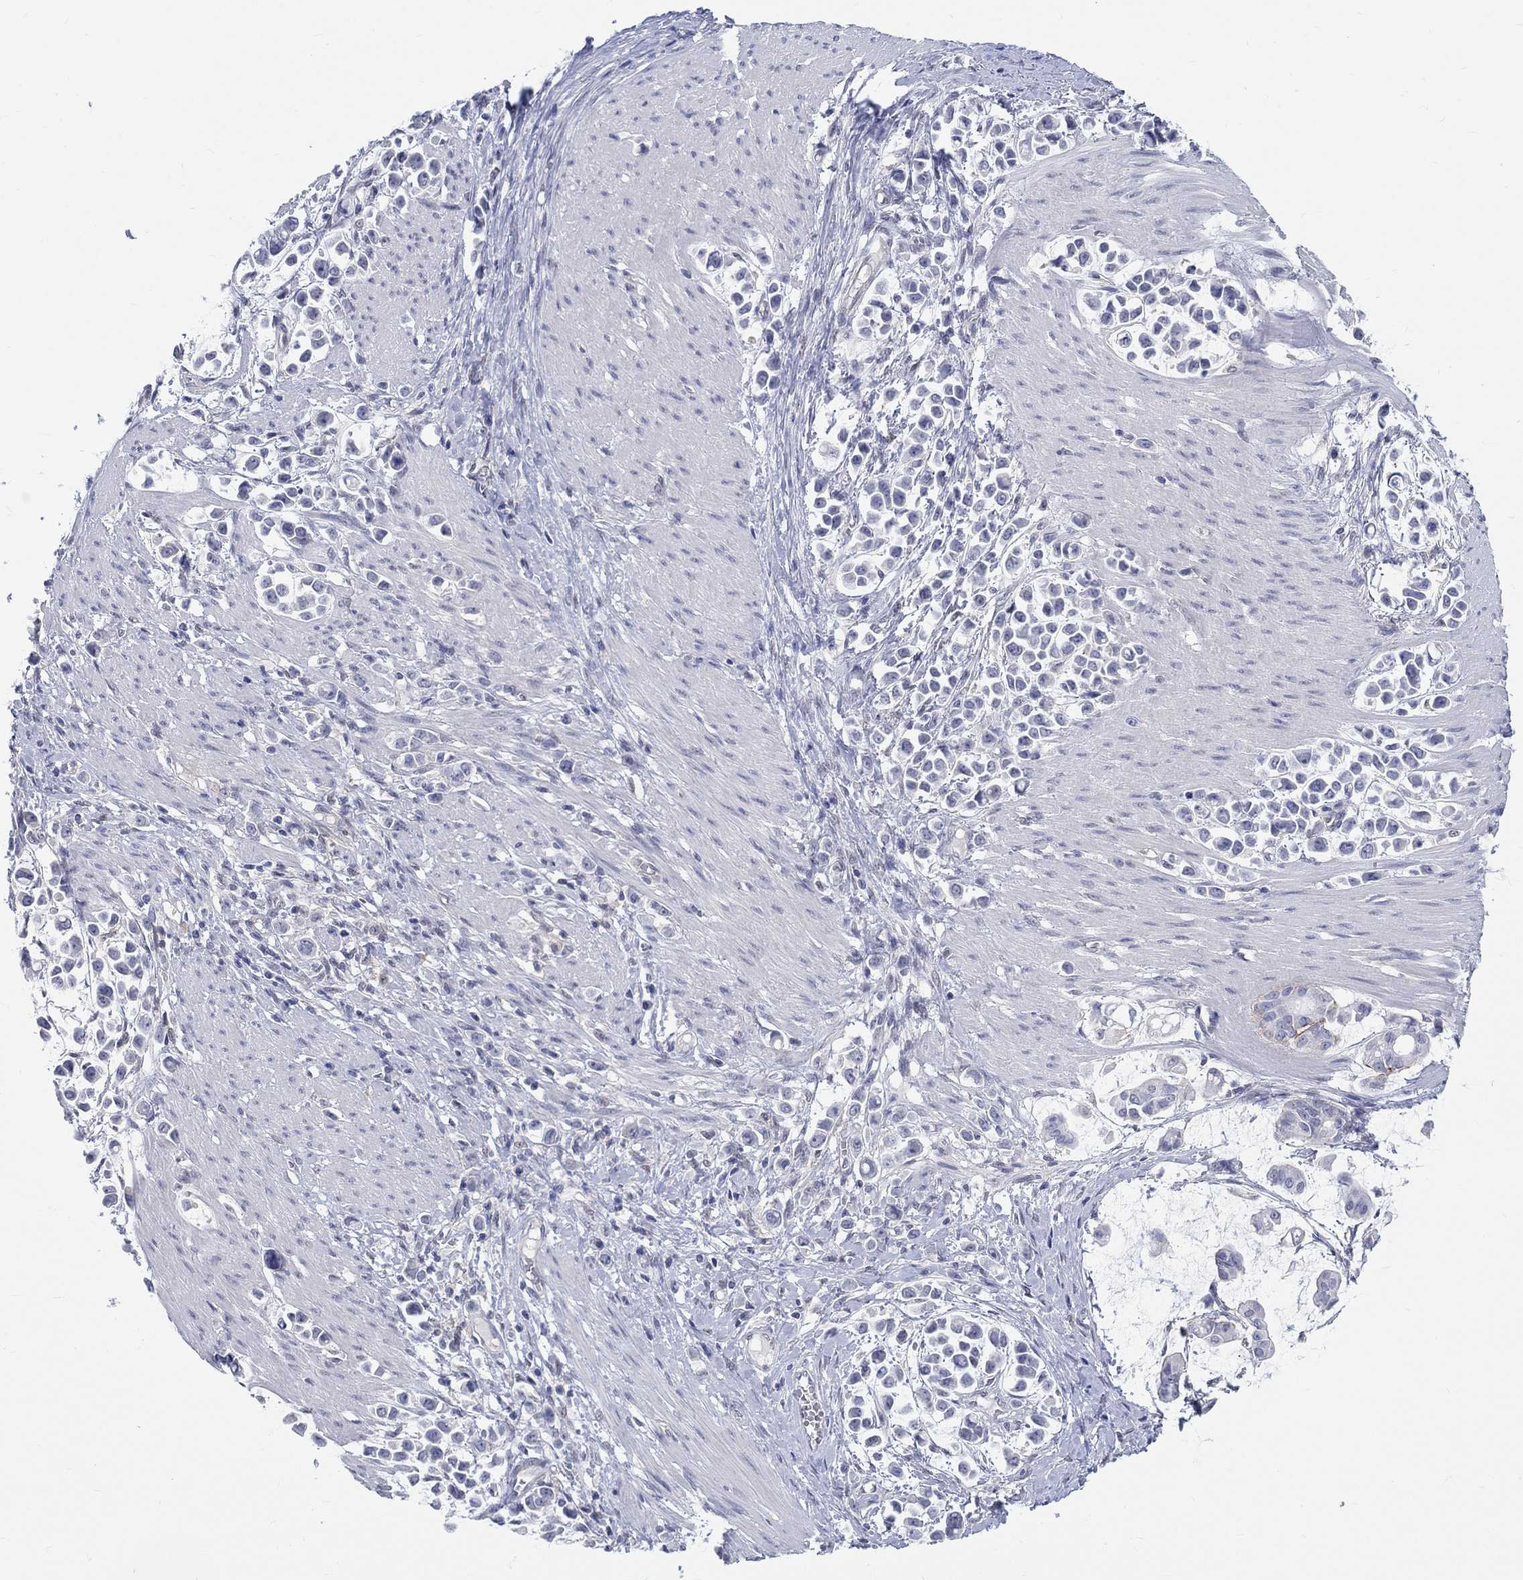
{"staining": {"intensity": "negative", "quantity": "none", "location": "none"}, "tissue": "stomach cancer", "cell_type": "Tumor cells", "image_type": "cancer", "snomed": [{"axis": "morphology", "description": "Adenocarcinoma, NOS"}, {"axis": "topography", "description": "Stomach"}], "caption": "The image displays no significant positivity in tumor cells of stomach cancer.", "gene": "EGFLAM", "patient": {"sex": "male", "age": 82}}